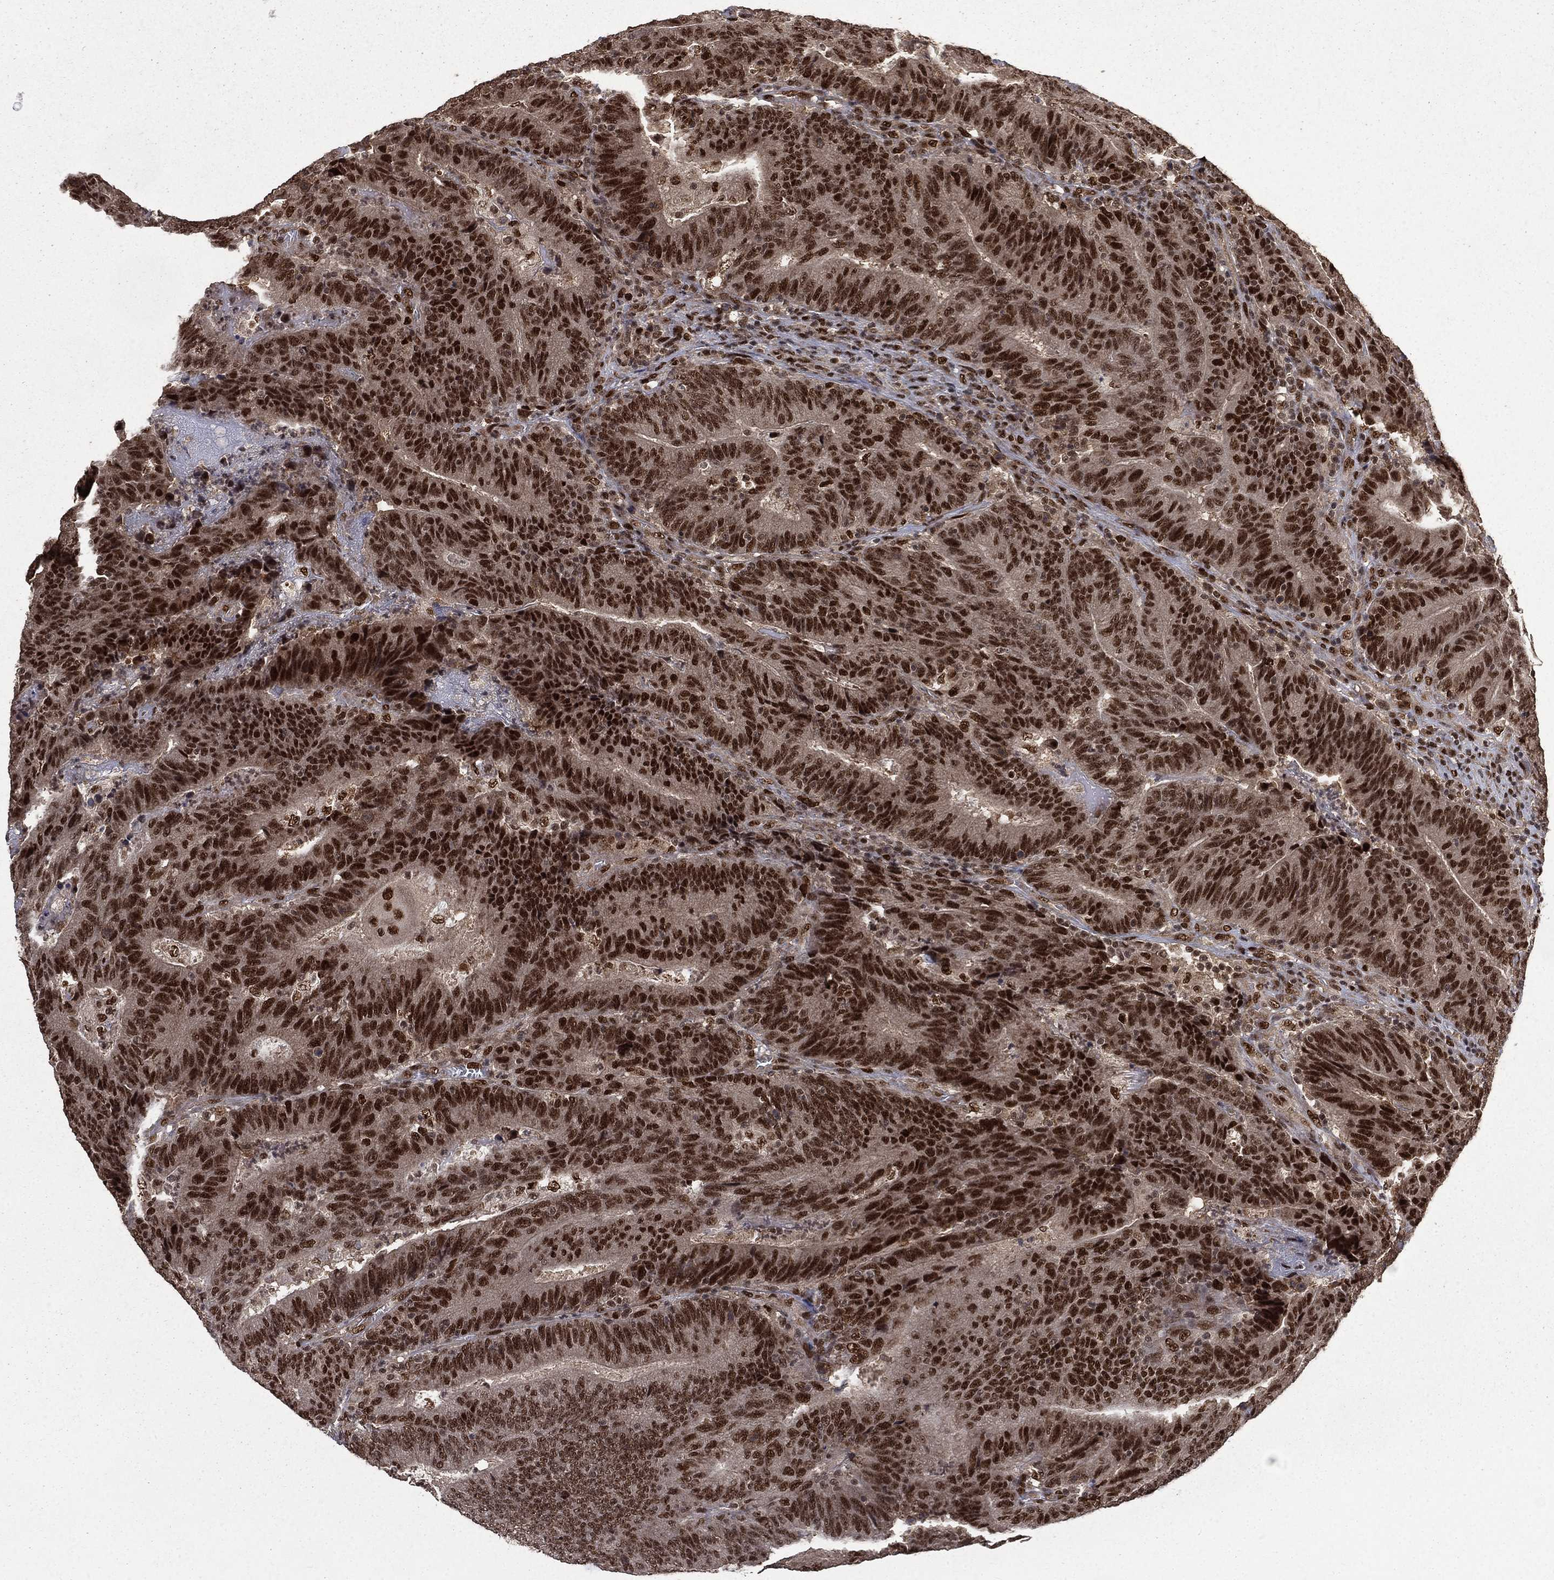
{"staining": {"intensity": "strong", "quantity": "25%-75%", "location": "nuclear"}, "tissue": "colorectal cancer", "cell_type": "Tumor cells", "image_type": "cancer", "snomed": [{"axis": "morphology", "description": "Adenocarcinoma, NOS"}, {"axis": "topography", "description": "Colon"}], "caption": "Adenocarcinoma (colorectal) stained with a brown dye exhibits strong nuclear positive positivity in about 25%-75% of tumor cells.", "gene": "JMJD6", "patient": {"sex": "female", "age": 75}}